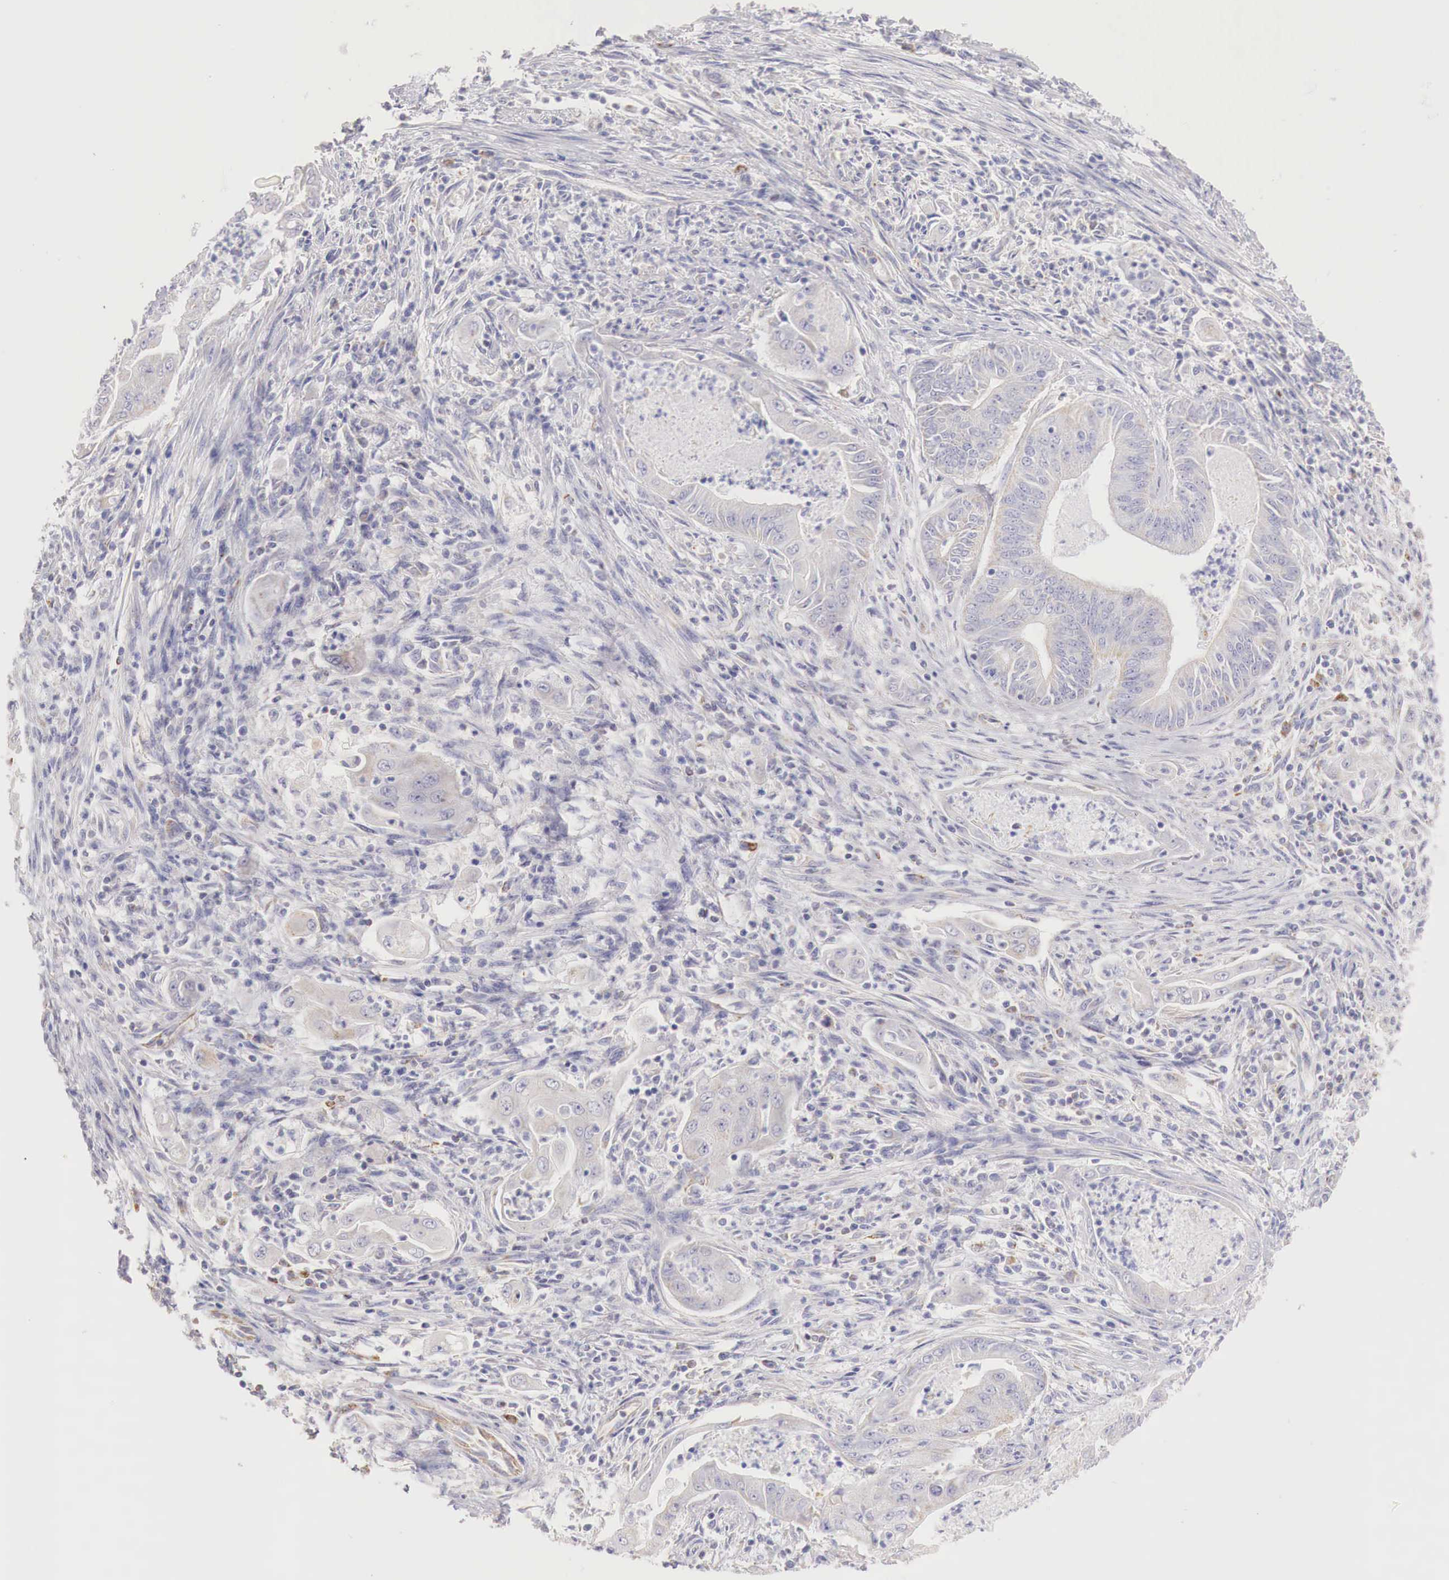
{"staining": {"intensity": "weak", "quantity": "25%-75%", "location": "cytoplasmic/membranous"}, "tissue": "endometrial cancer", "cell_type": "Tumor cells", "image_type": "cancer", "snomed": [{"axis": "morphology", "description": "Adenocarcinoma, NOS"}, {"axis": "topography", "description": "Endometrium"}], "caption": "Protein staining demonstrates weak cytoplasmic/membranous positivity in approximately 25%-75% of tumor cells in endometrial cancer (adenocarcinoma).", "gene": "IDH3G", "patient": {"sex": "female", "age": 63}}